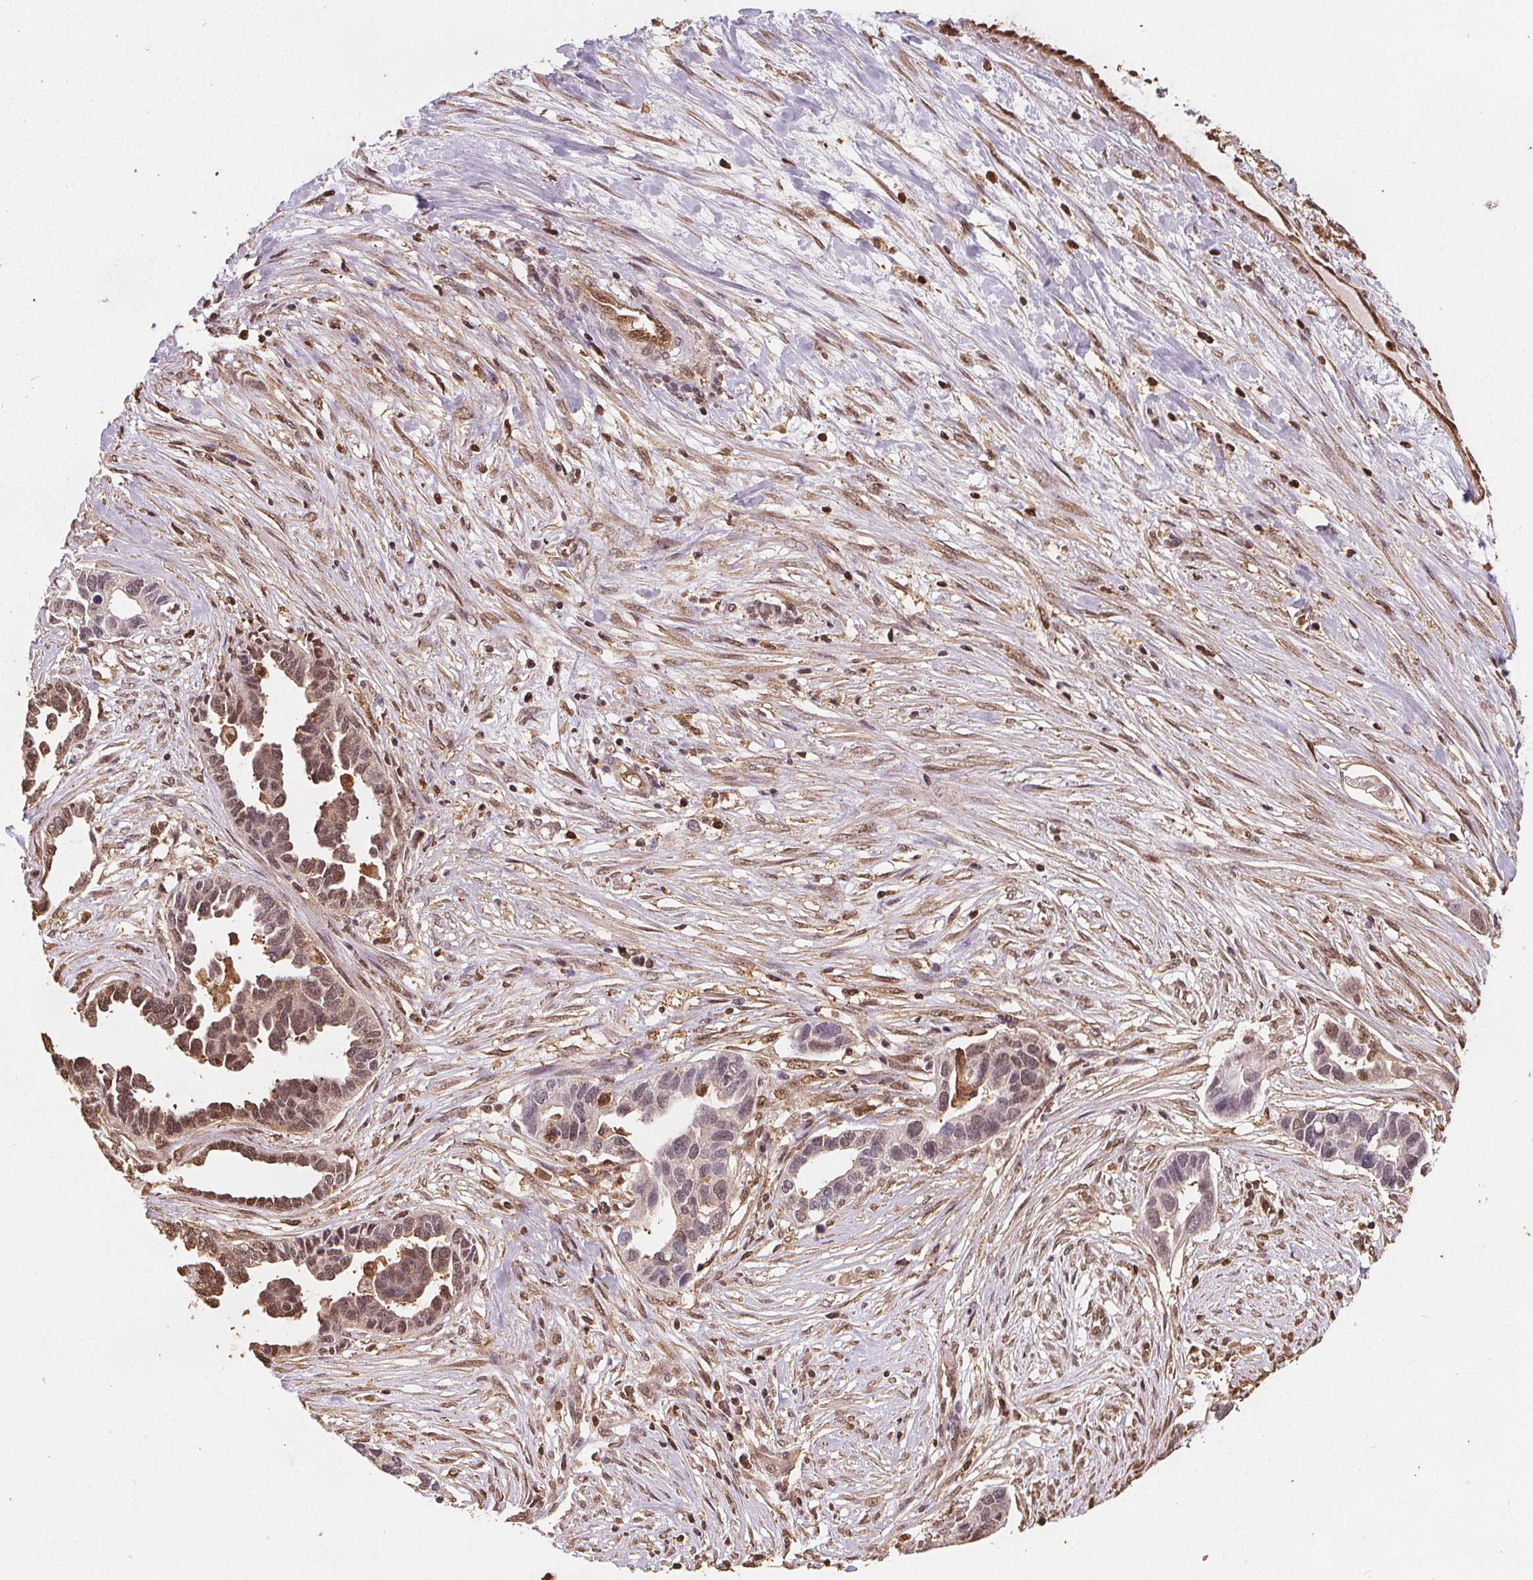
{"staining": {"intensity": "weak", "quantity": "25%-75%", "location": "cytoplasmic/membranous,nuclear"}, "tissue": "ovarian cancer", "cell_type": "Tumor cells", "image_type": "cancer", "snomed": [{"axis": "morphology", "description": "Cystadenocarcinoma, serous, NOS"}, {"axis": "topography", "description": "Ovary"}], "caption": "Human ovarian serous cystadenocarcinoma stained with a brown dye shows weak cytoplasmic/membranous and nuclear positive positivity in about 25%-75% of tumor cells.", "gene": "ENO1", "patient": {"sex": "female", "age": 54}}